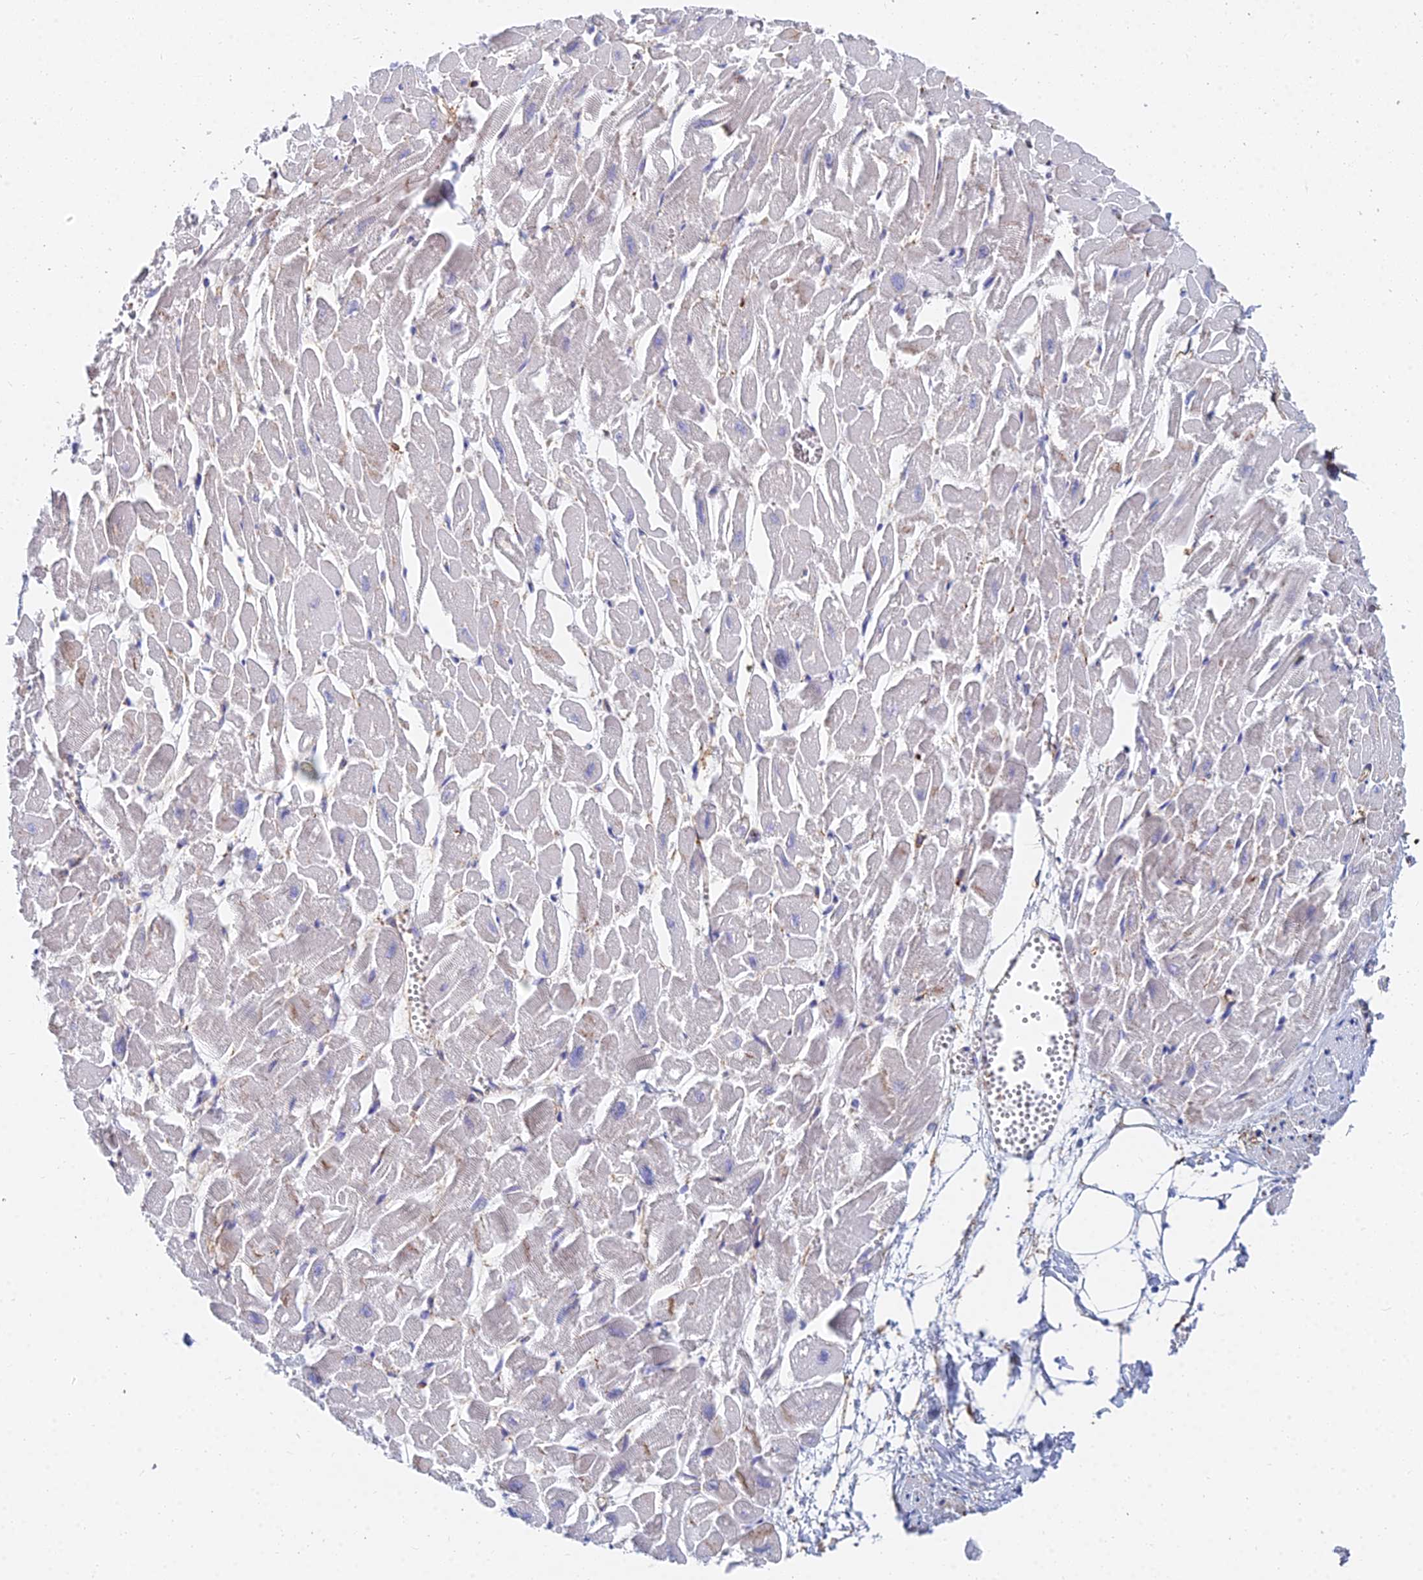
{"staining": {"intensity": "negative", "quantity": "none", "location": "none"}, "tissue": "heart muscle", "cell_type": "Cardiomyocytes", "image_type": "normal", "snomed": [{"axis": "morphology", "description": "Normal tissue, NOS"}, {"axis": "topography", "description": "Heart"}], "caption": "Protein analysis of normal heart muscle shows no significant positivity in cardiomyocytes. Brightfield microscopy of immunohistochemistry stained with DAB (brown) and hematoxylin (blue), captured at high magnification.", "gene": "FFAR3", "patient": {"sex": "male", "age": 54}}